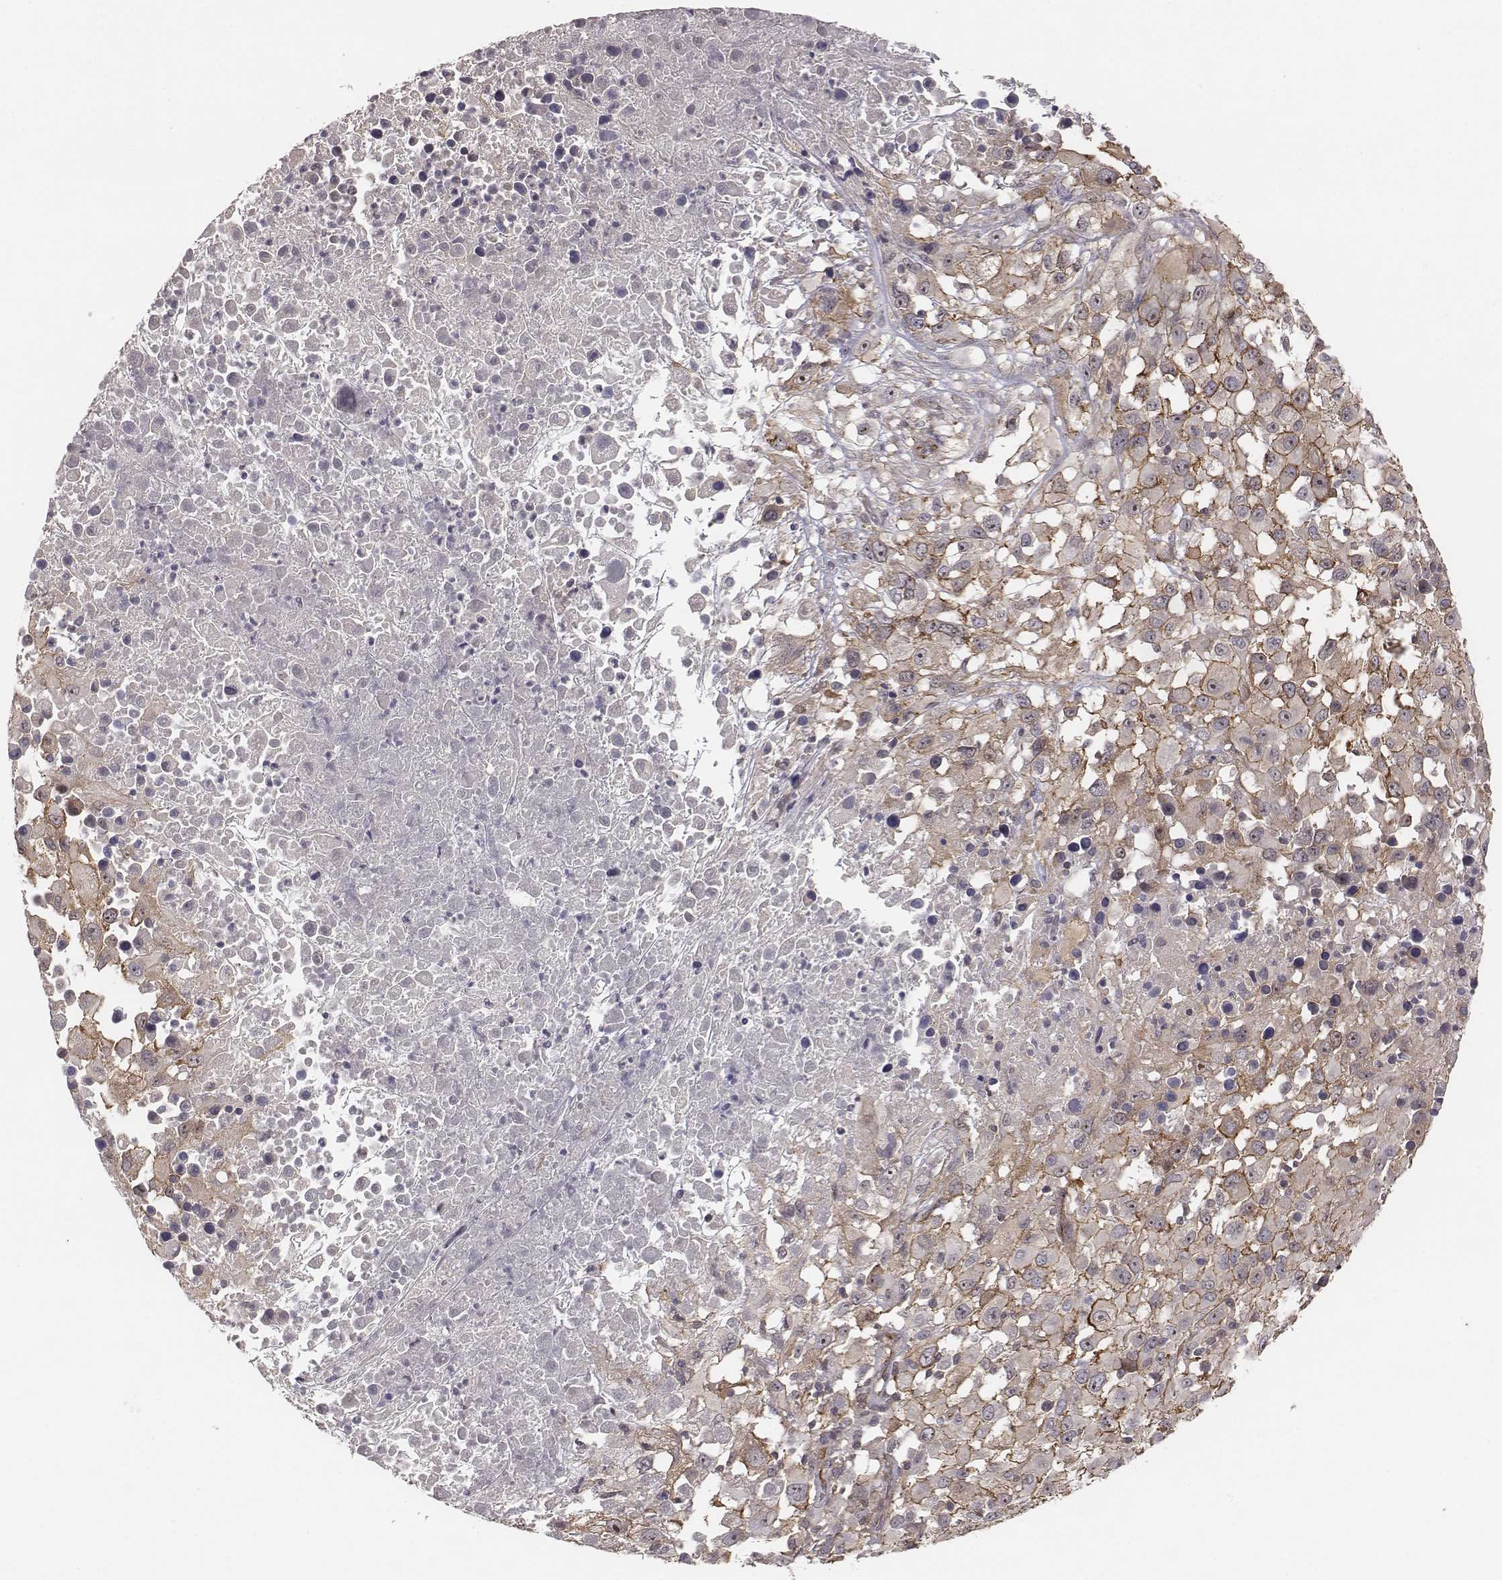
{"staining": {"intensity": "moderate", "quantity": "<25%", "location": "cytoplasmic/membranous"}, "tissue": "melanoma", "cell_type": "Tumor cells", "image_type": "cancer", "snomed": [{"axis": "morphology", "description": "Malignant melanoma, Metastatic site"}, {"axis": "topography", "description": "Soft tissue"}], "caption": "Human malignant melanoma (metastatic site) stained with a brown dye displays moderate cytoplasmic/membranous positive expression in about <25% of tumor cells.", "gene": "PTPRG", "patient": {"sex": "male", "age": 50}}